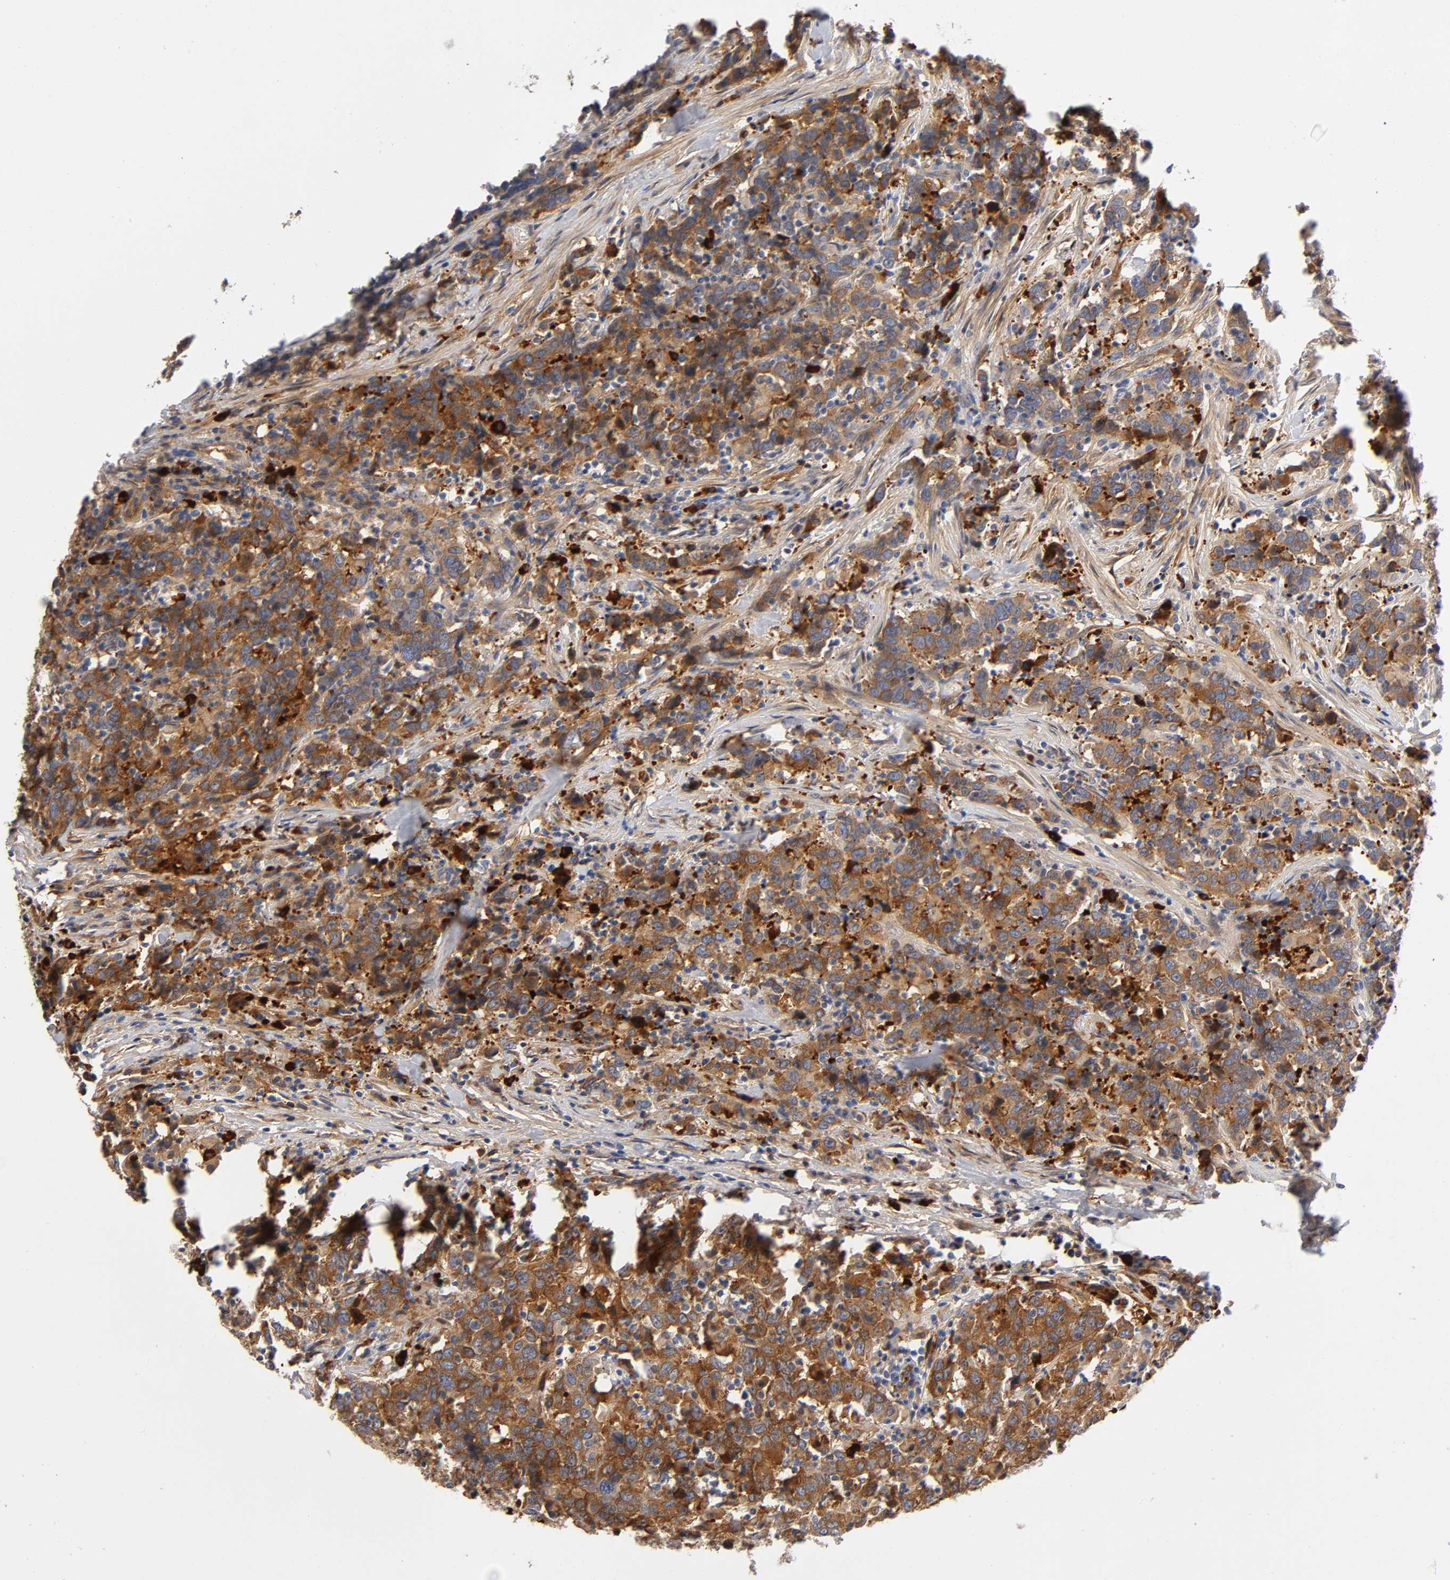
{"staining": {"intensity": "strong", "quantity": ">75%", "location": "cytoplasmic/membranous"}, "tissue": "urothelial cancer", "cell_type": "Tumor cells", "image_type": "cancer", "snomed": [{"axis": "morphology", "description": "Urothelial carcinoma, High grade"}, {"axis": "topography", "description": "Urinary bladder"}], "caption": "Urothelial carcinoma (high-grade) stained for a protein demonstrates strong cytoplasmic/membranous positivity in tumor cells.", "gene": "NOVA1", "patient": {"sex": "male", "age": 61}}